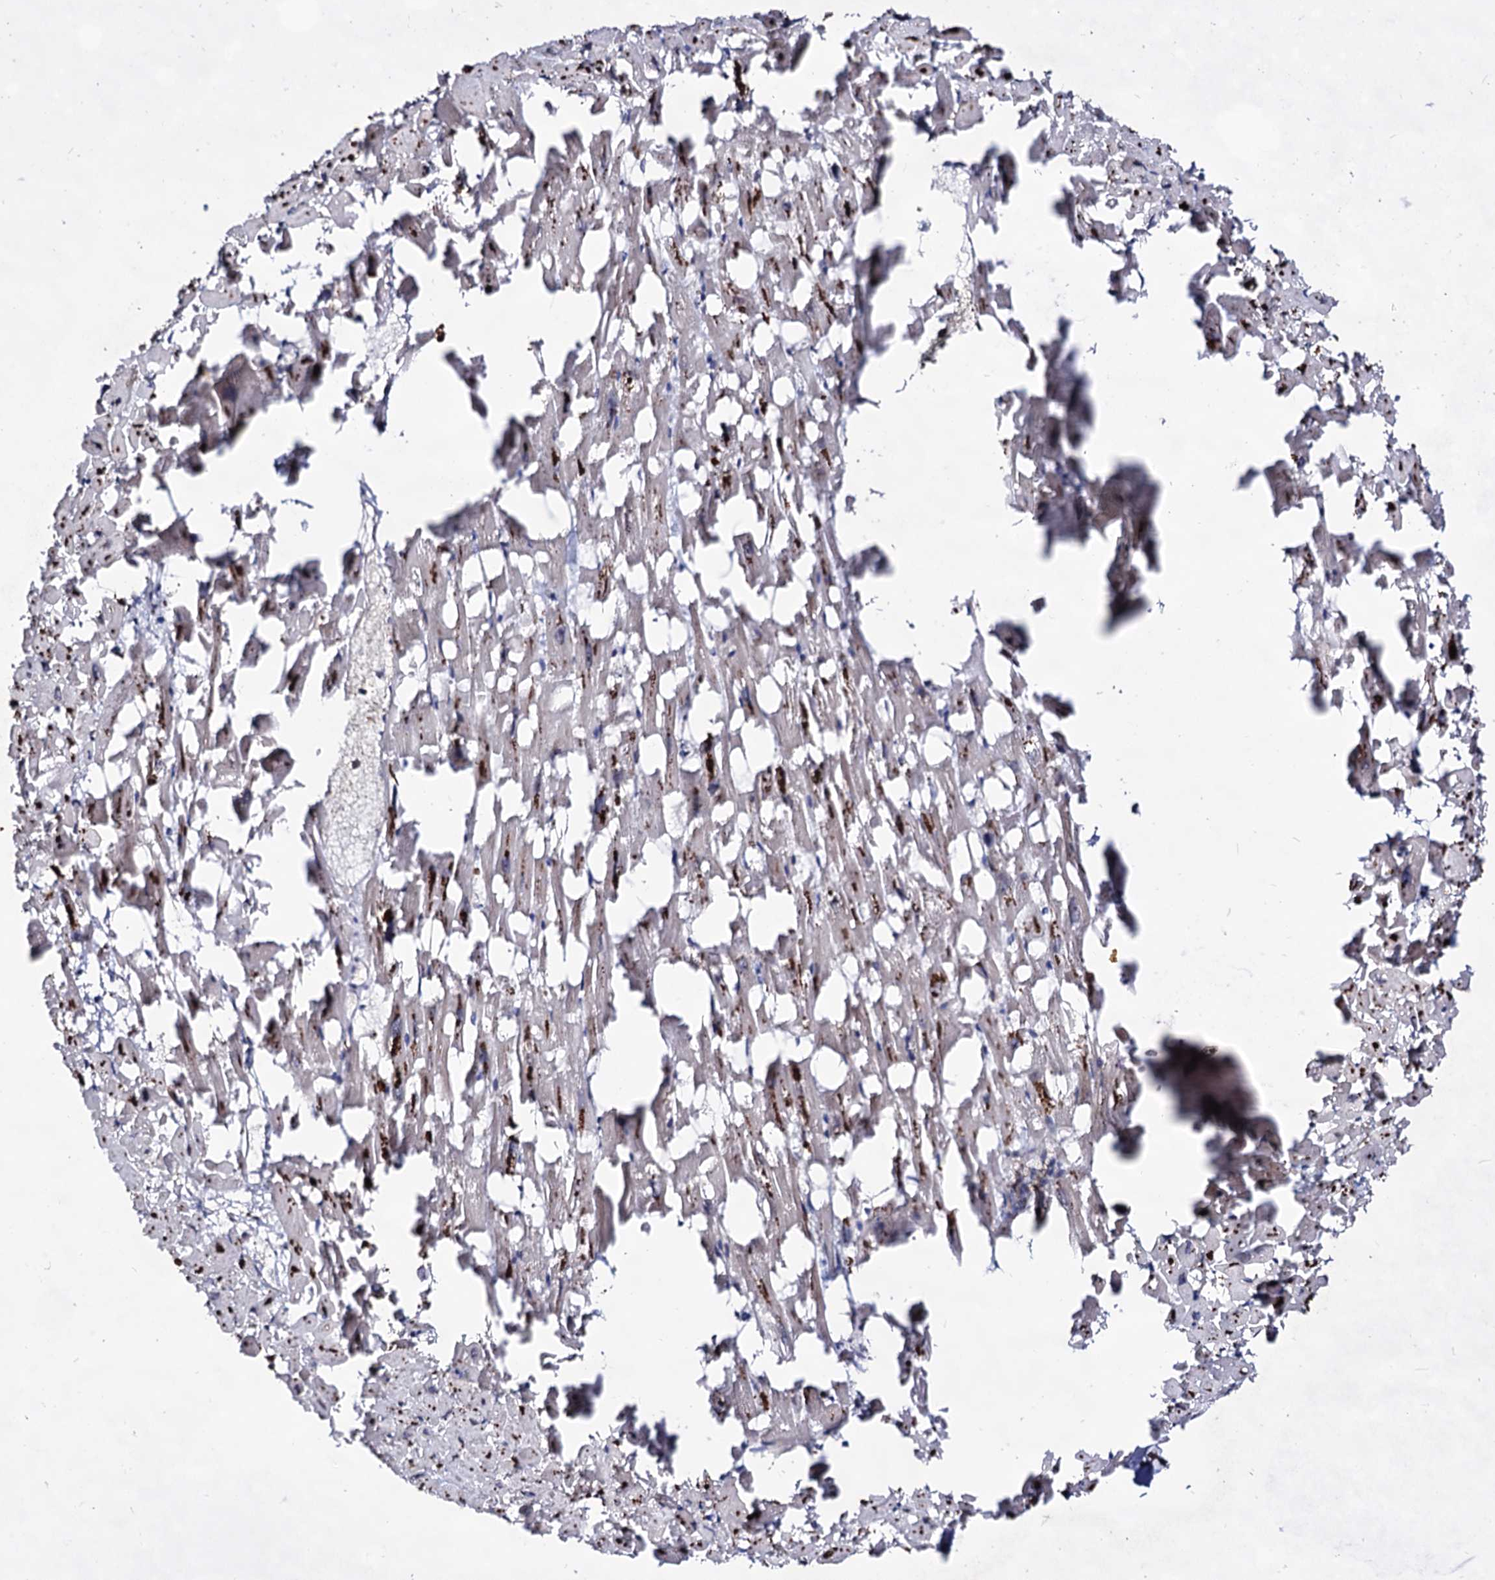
{"staining": {"intensity": "moderate", "quantity": "25%-75%", "location": "cytoplasmic/membranous,nuclear"}, "tissue": "heart muscle", "cell_type": "Cardiomyocytes", "image_type": "normal", "snomed": [{"axis": "morphology", "description": "Normal tissue, NOS"}, {"axis": "topography", "description": "Heart"}], "caption": "Benign heart muscle demonstrates moderate cytoplasmic/membranous,nuclear expression in approximately 25%-75% of cardiomyocytes, visualized by immunohistochemistry. The staining is performed using DAB (3,3'-diaminobenzidine) brown chromogen to label protein expression. The nuclei are counter-stained blue using hematoxylin.", "gene": "EXOSC10", "patient": {"sex": "female", "age": 64}}